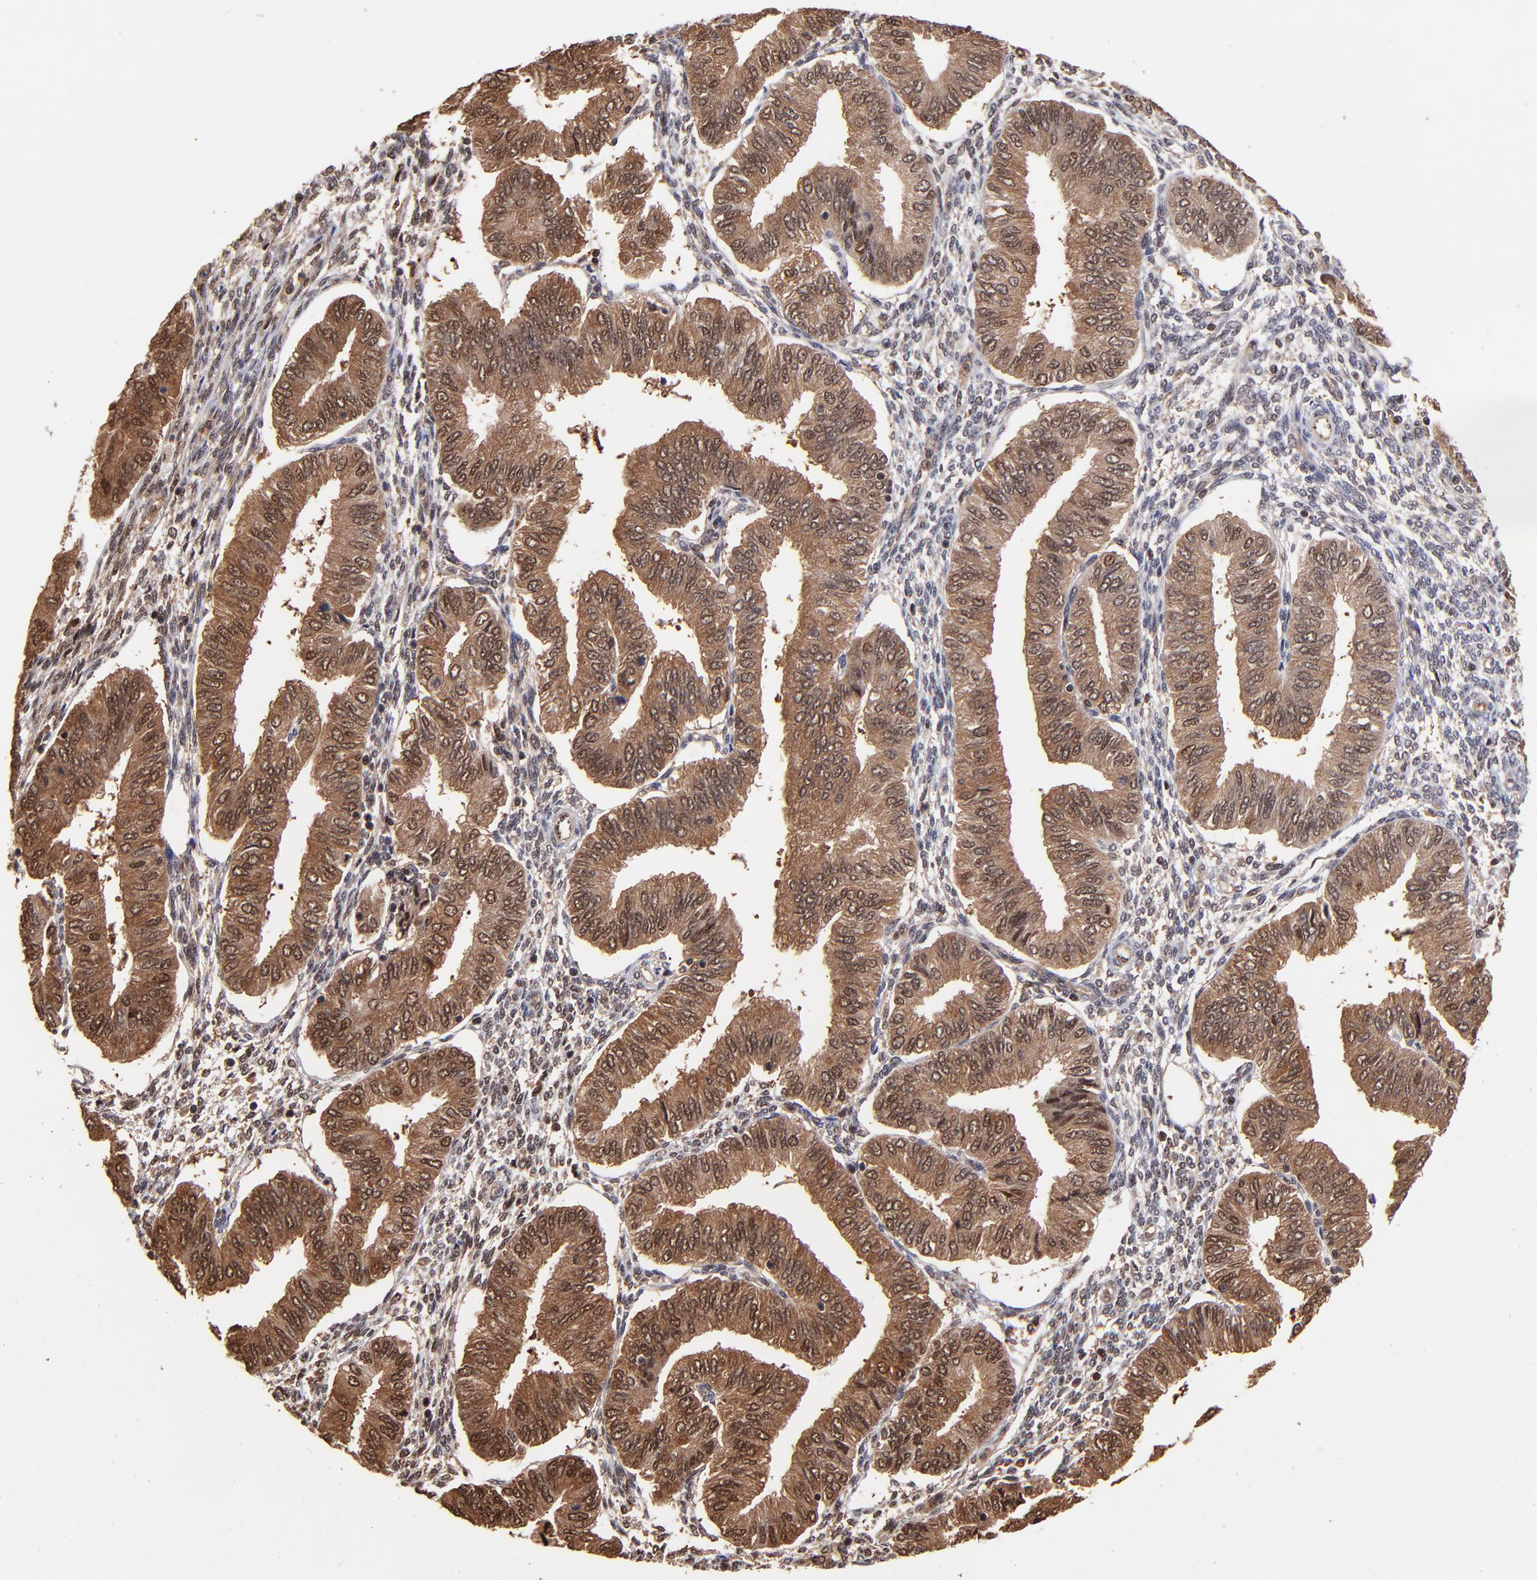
{"staining": {"intensity": "strong", "quantity": ">75%", "location": "cytoplasmic/membranous,nuclear"}, "tissue": "endometrial cancer", "cell_type": "Tumor cells", "image_type": "cancer", "snomed": [{"axis": "morphology", "description": "Adenocarcinoma, NOS"}, {"axis": "topography", "description": "Endometrium"}], "caption": "Immunohistochemical staining of endometrial cancer (adenocarcinoma) demonstrates high levels of strong cytoplasmic/membranous and nuclear expression in about >75% of tumor cells. (Stains: DAB (3,3'-diaminobenzidine) in brown, nuclei in blue, Microscopy: brightfield microscopy at high magnification).", "gene": "PSMA6", "patient": {"sex": "female", "age": 51}}